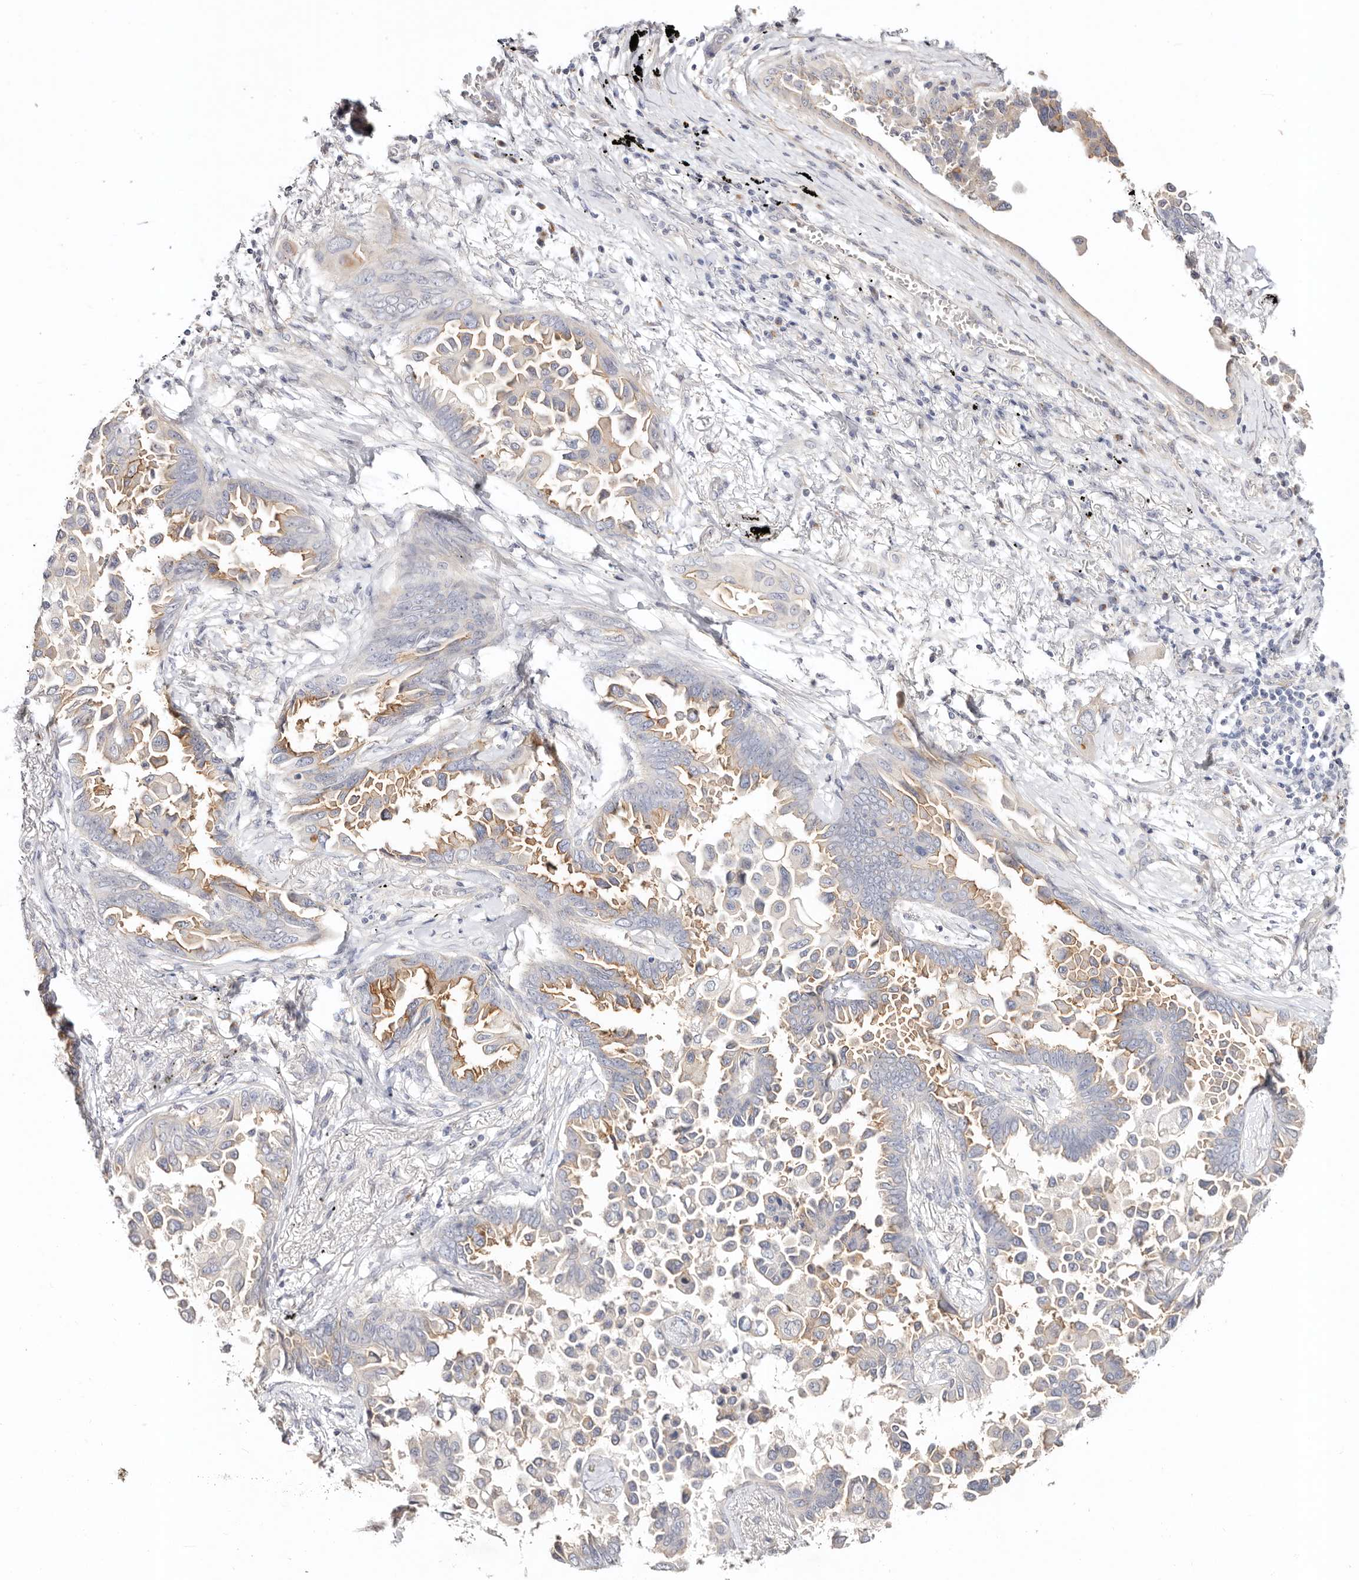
{"staining": {"intensity": "moderate", "quantity": "<25%", "location": "cytoplasmic/membranous"}, "tissue": "lung cancer", "cell_type": "Tumor cells", "image_type": "cancer", "snomed": [{"axis": "morphology", "description": "Adenocarcinoma, NOS"}, {"axis": "topography", "description": "Lung"}], "caption": "Lung cancer stained with a brown dye exhibits moderate cytoplasmic/membranous positive expression in approximately <25% of tumor cells.", "gene": "DNASE1", "patient": {"sex": "female", "age": 67}}